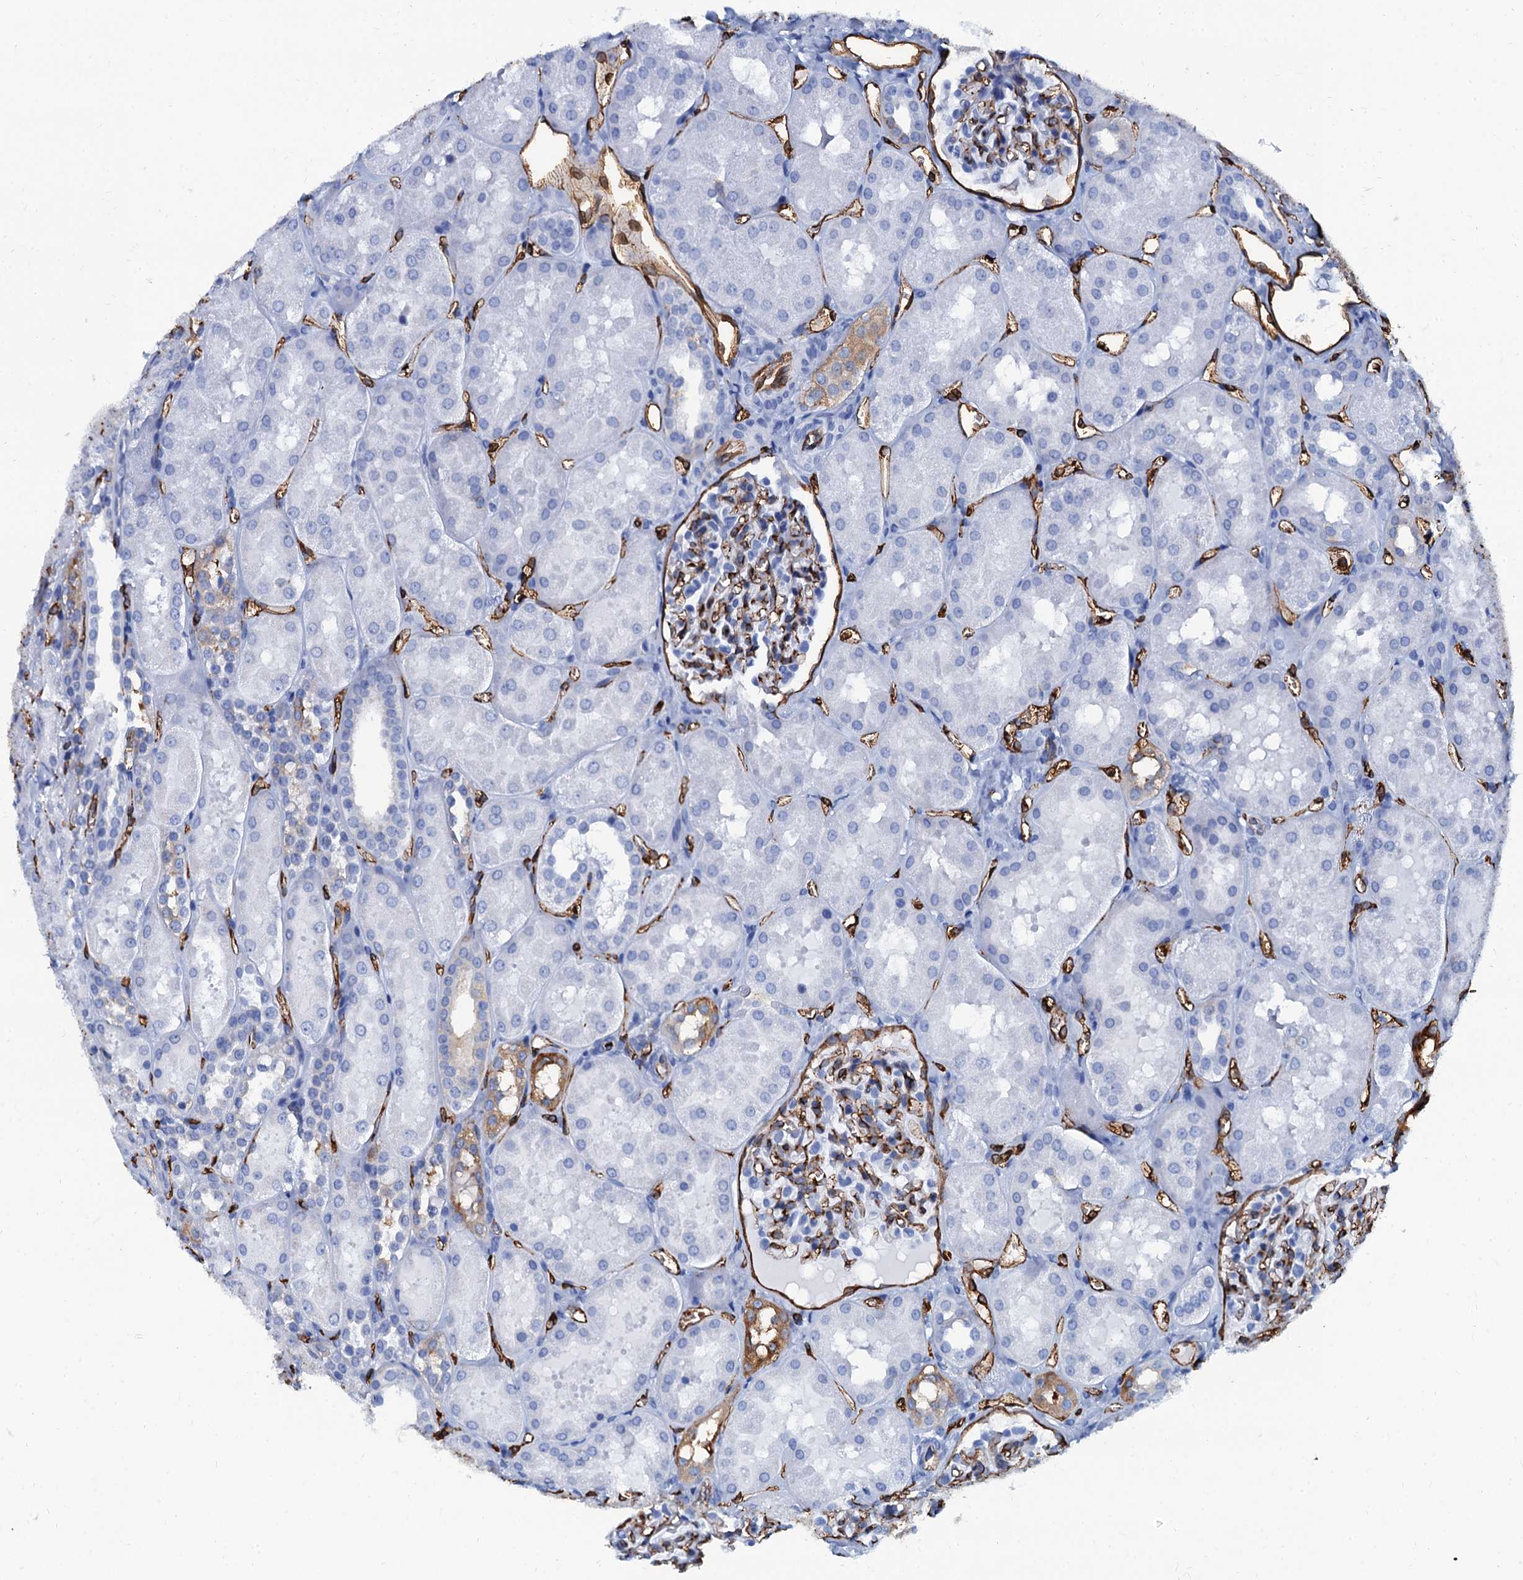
{"staining": {"intensity": "negative", "quantity": "none", "location": "none"}, "tissue": "kidney", "cell_type": "Cells in glomeruli", "image_type": "normal", "snomed": [{"axis": "morphology", "description": "Normal tissue, NOS"}, {"axis": "topography", "description": "Kidney"}, {"axis": "topography", "description": "Urinary bladder"}], "caption": "DAB (3,3'-diaminobenzidine) immunohistochemical staining of normal human kidney displays no significant positivity in cells in glomeruli. (DAB (3,3'-diaminobenzidine) immunohistochemistry (IHC) with hematoxylin counter stain).", "gene": "CAVIN2", "patient": {"sex": "male", "age": 16}}